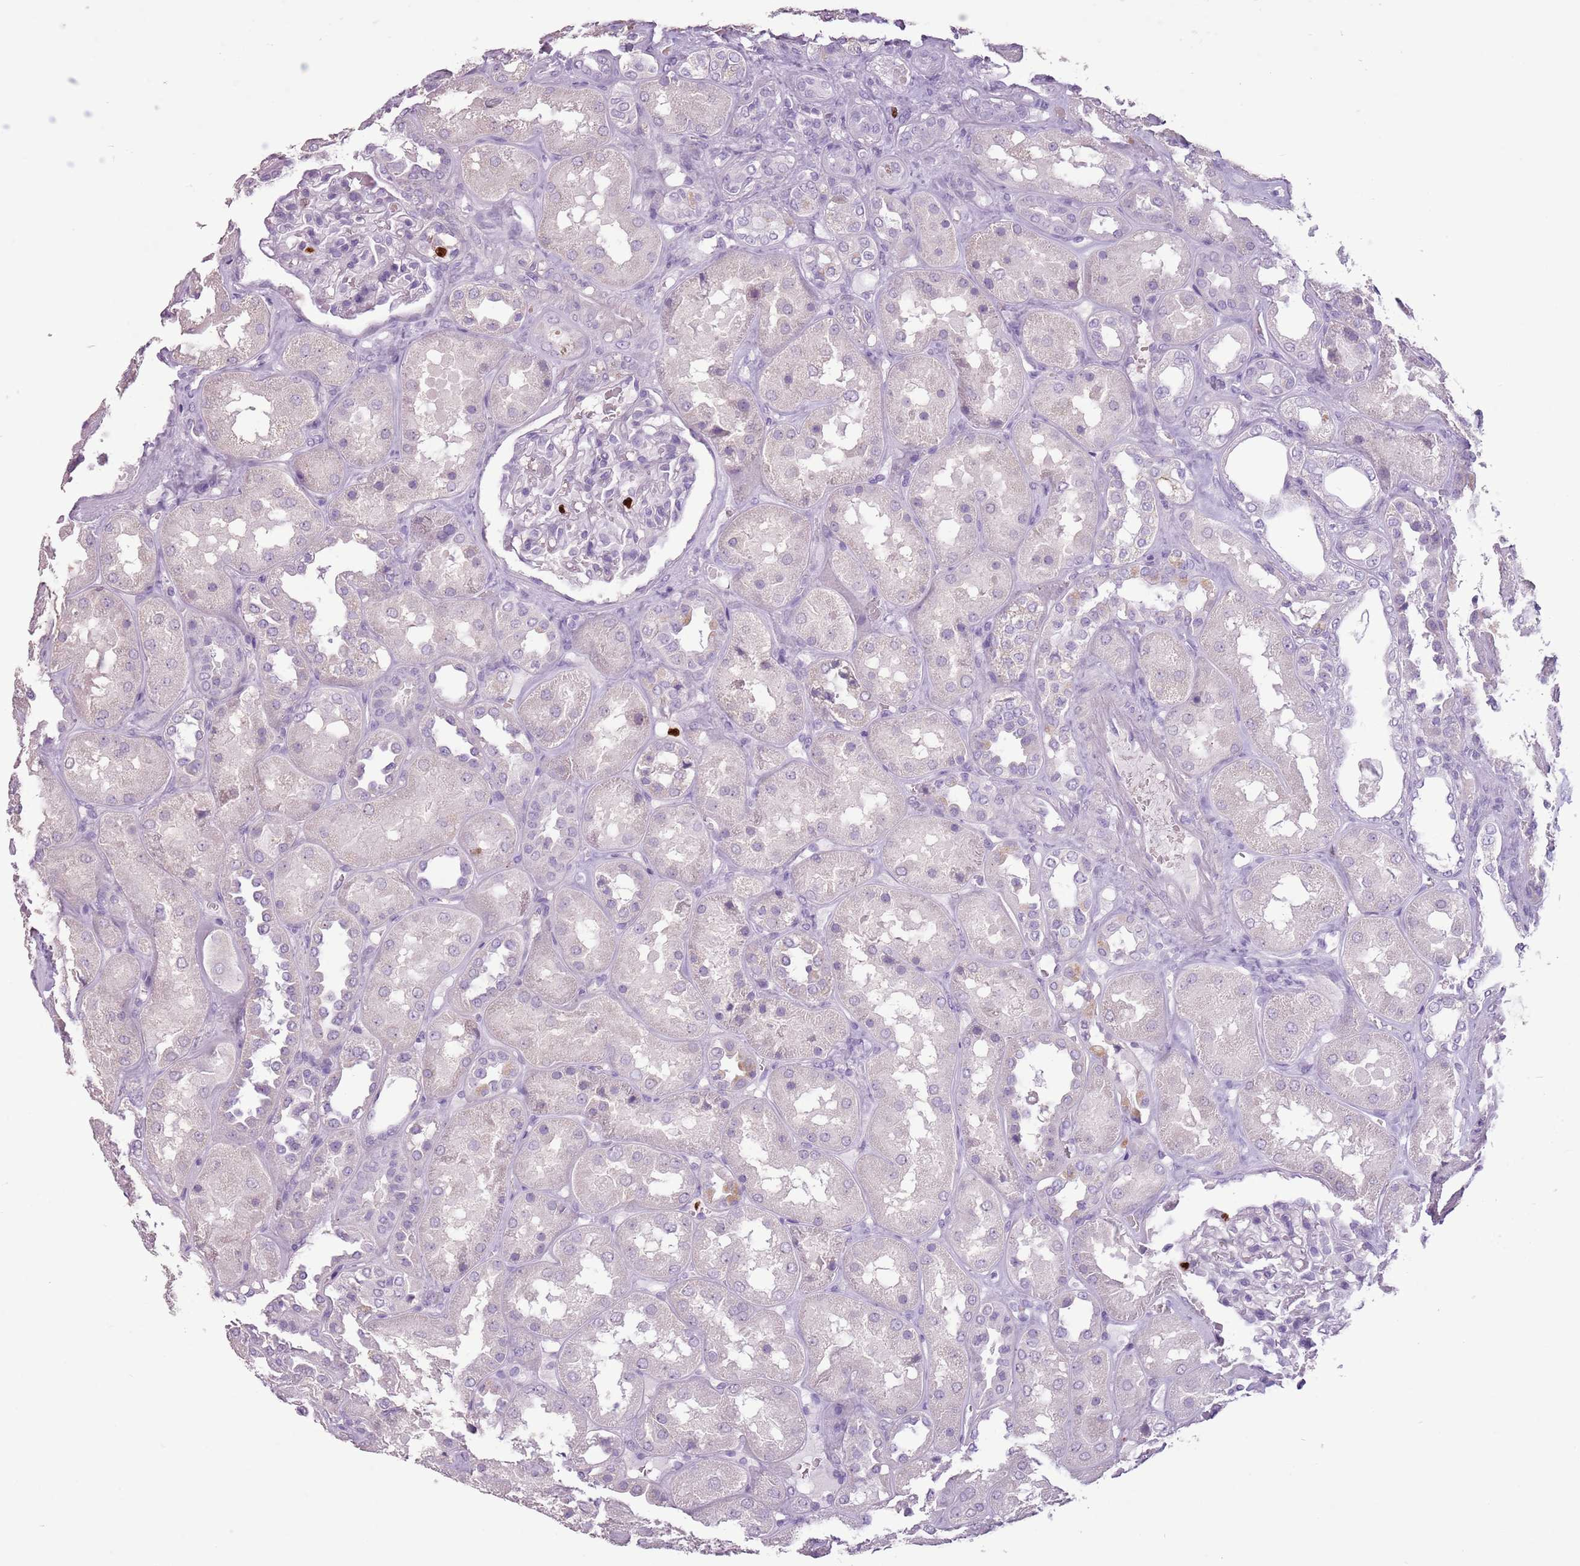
{"staining": {"intensity": "weak", "quantity": "<25%", "location": "nuclear"}, "tissue": "kidney", "cell_type": "Cells in glomeruli", "image_type": "normal", "snomed": [{"axis": "morphology", "description": "Normal tissue, NOS"}, {"axis": "topography", "description": "Kidney"}], "caption": "This is an immunohistochemistry (IHC) photomicrograph of benign human kidney. There is no expression in cells in glomeruli.", "gene": "CELF6", "patient": {"sex": "male", "age": 70}}